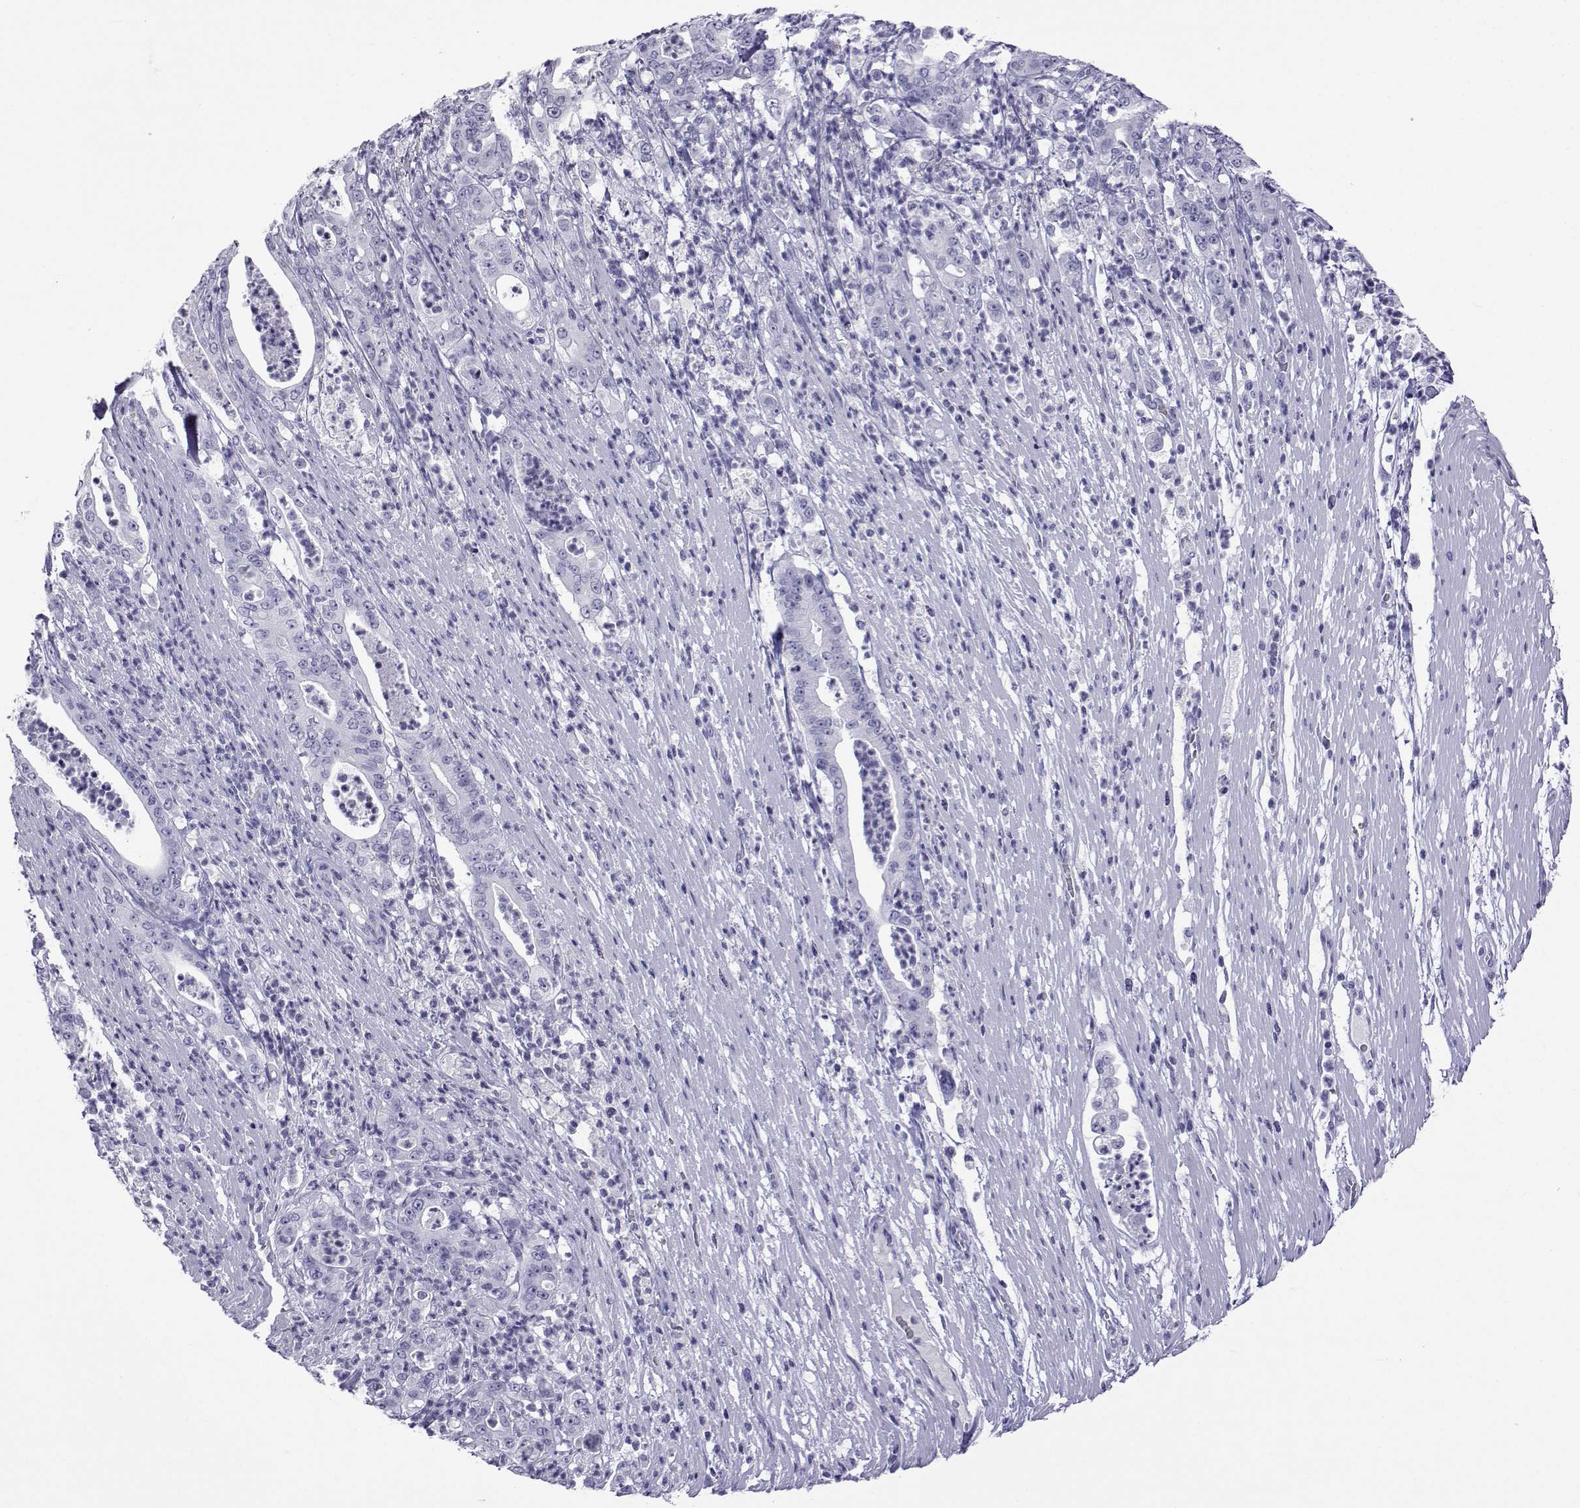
{"staining": {"intensity": "negative", "quantity": "none", "location": "none"}, "tissue": "pancreatic cancer", "cell_type": "Tumor cells", "image_type": "cancer", "snomed": [{"axis": "morphology", "description": "Adenocarcinoma, NOS"}, {"axis": "topography", "description": "Pancreas"}], "caption": "Immunohistochemistry (IHC) photomicrograph of human pancreatic adenocarcinoma stained for a protein (brown), which demonstrates no expression in tumor cells.", "gene": "ACTL7A", "patient": {"sex": "male", "age": 71}}